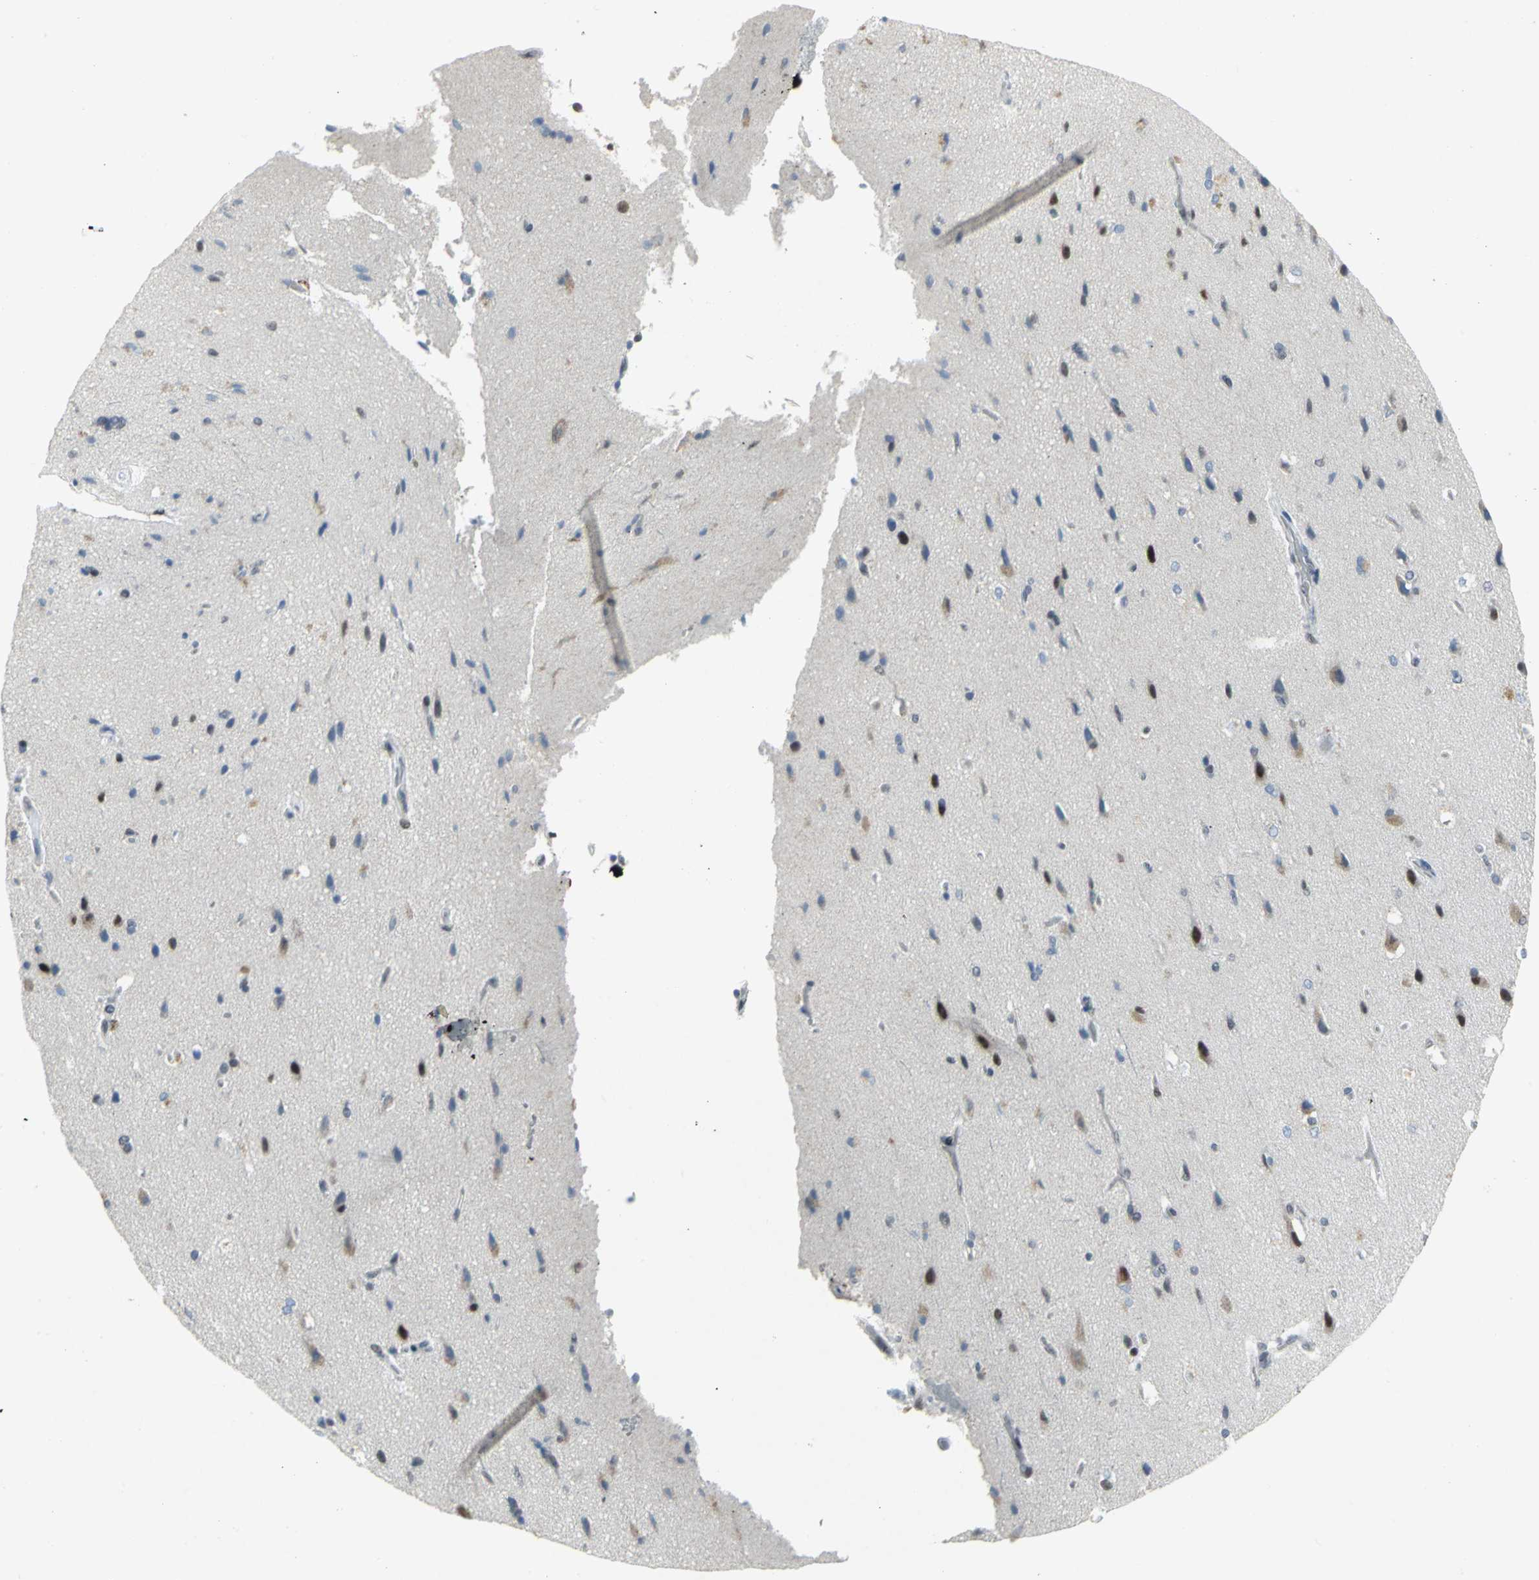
{"staining": {"intensity": "negative", "quantity": "none", "location": "none"}, "tissue": "cerebral cortex", "cell_type": "Endothelial cells", "image_type": "normal", "snomed": [{"axis": "morphology", "description": "Normal tissue, NOS"}, {"axis": "topography", "description": "Cerebral cortex"}], "caption": "The micrograph demonstrates no staining of endothelial cells in normal cerebral cortex.", "gene": "RPA1", "patient": {"sex": "male", "age": 62}}